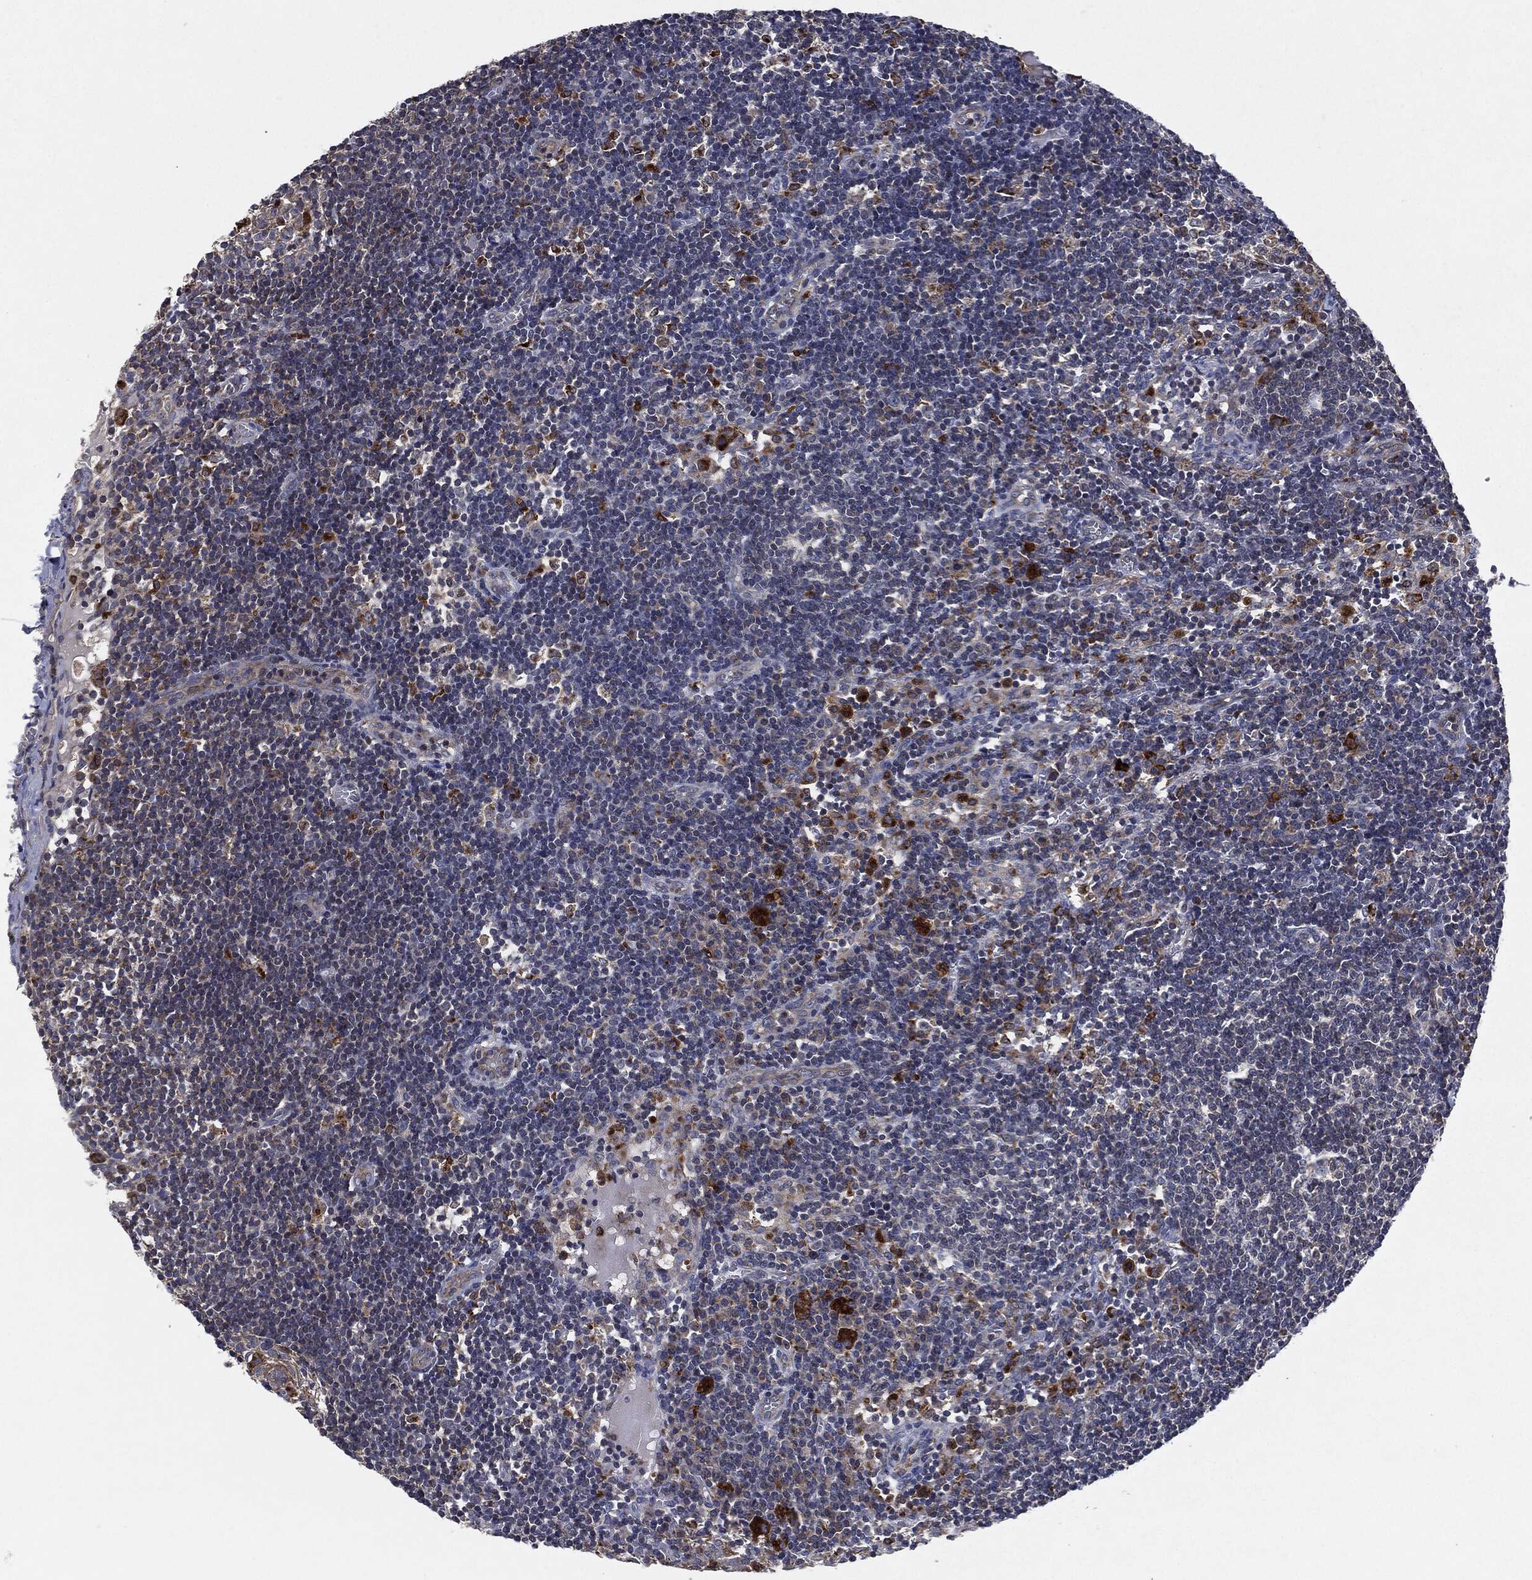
{"staining": {"intensity": "strong", "quantity": "<25%", "location": "cytoplasmic/membranous"}, "tissue": "lymph node", "cell_type": "Germinal center cells", "image_type": "normal", "snomed": [{"axis": "morphology", "description": "Normal tissue, NOS"}, {"axis": "morphology", "description": "Adenocarcinoma, NOS"}, {"axis": "topography", "description": "Lymph node"}, {"axis": "topography", "description": "Pancreas"}], "caption": "IHC micrograph of unremarkable lymph node: human lymph node stained using IHC exhibits medium levels of strong protein expression localized specifically in the cytoplasmic/membranous of germinal center cells, appearing as a cytoplasmic/membranous brown color.", "gene": "SLC31A2", "patient": {"sex": "female", "age": 58}}